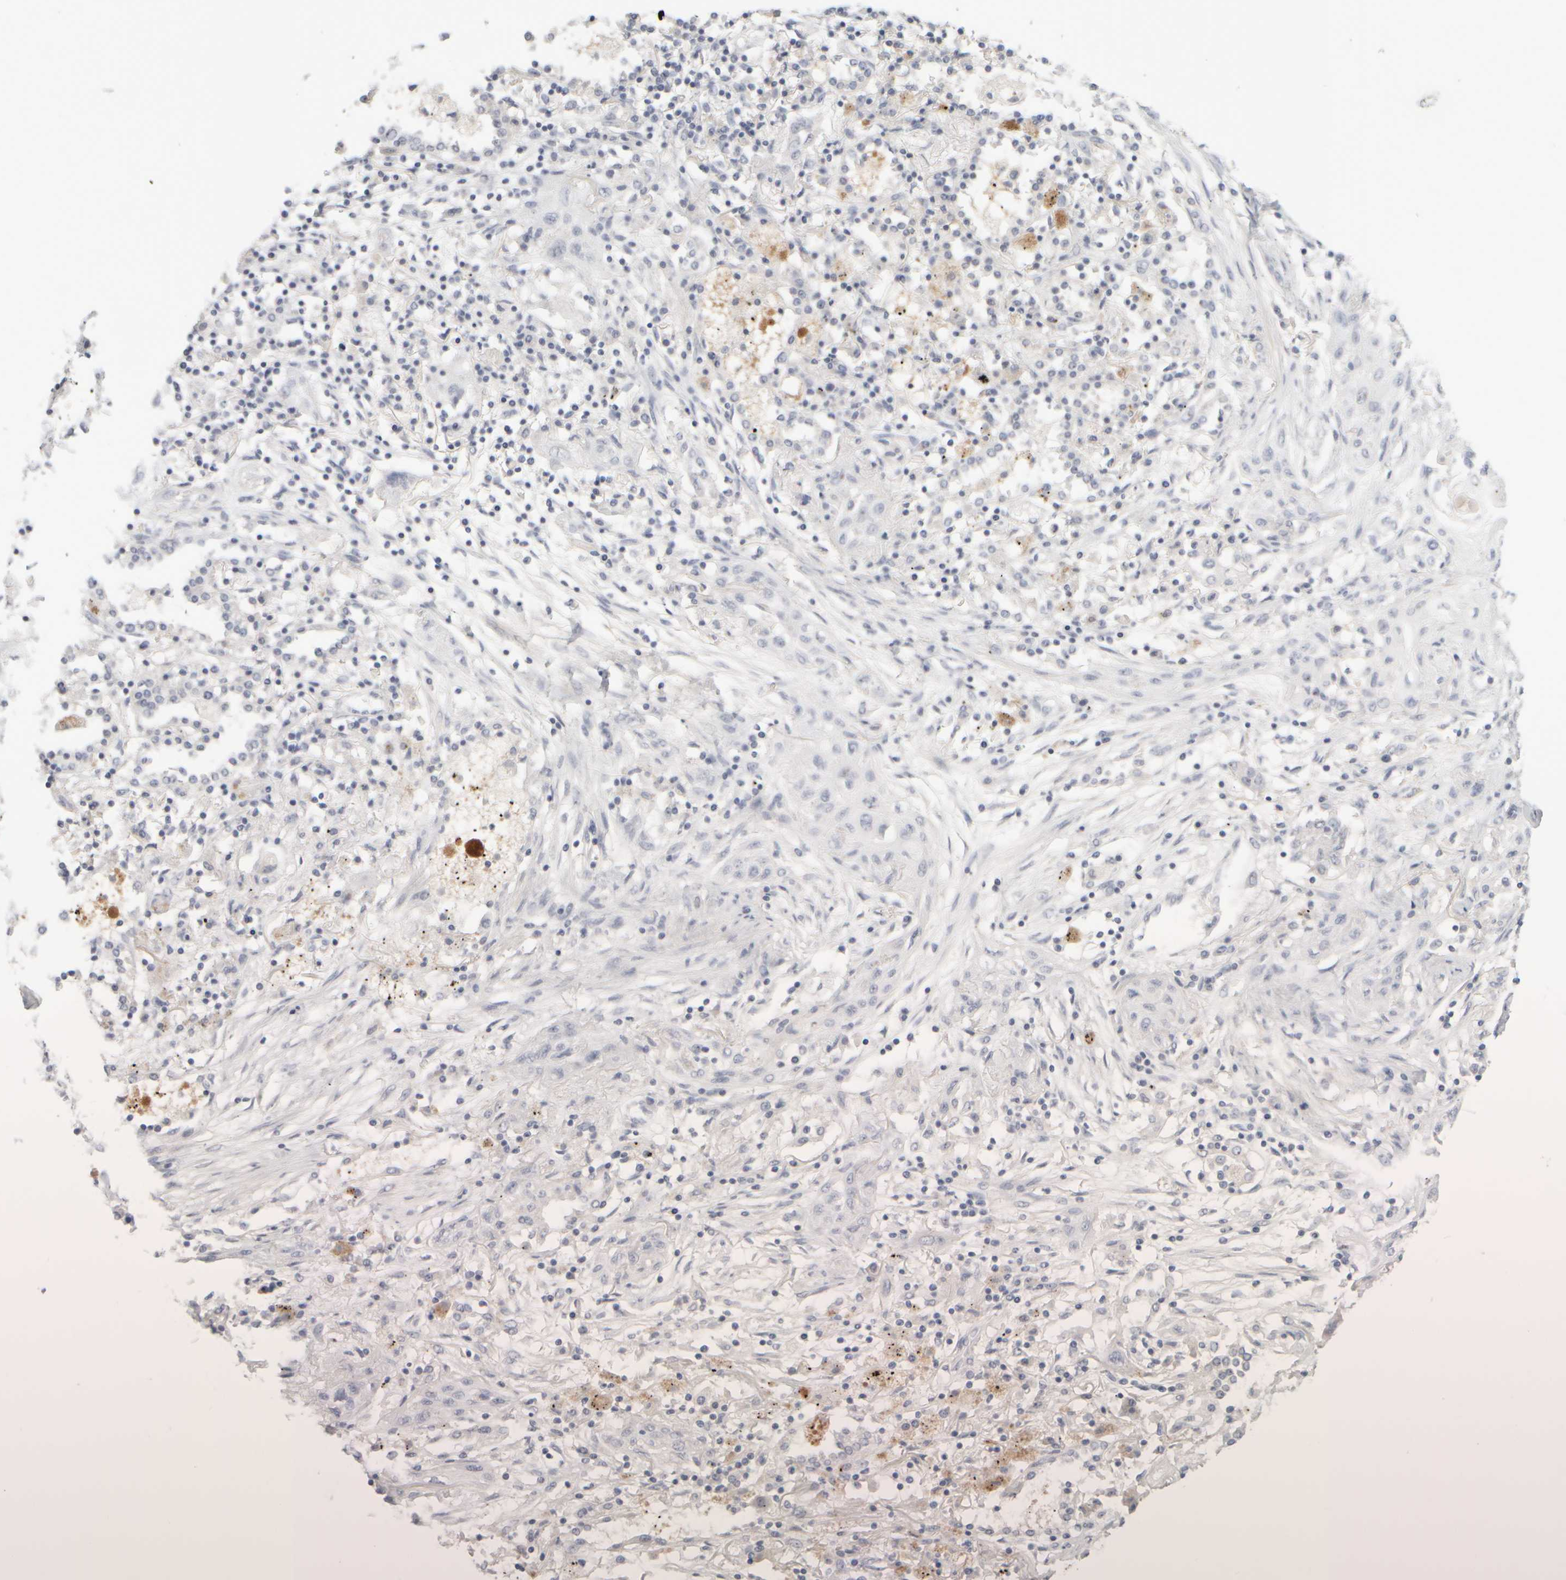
{"staining": {"intensity": "strong", "quantity": "<25%", "location": "nuclear"}, "tissue": "lung cancer", "cell_type": "Tumor cells", "image_type": "cancer", "snomed": [{"axis": "morphology", "description": "Squamous cell carcinoma, NOS"}, {"axis": "topography", "description": "Lung"}], "caption": "A brown stain labels strong nuclear staining of a protein in squamous cell carcinoma (lung) tumor cells.", "gene": "DCXR", "patient": {"sex": "female", "age": 47}}